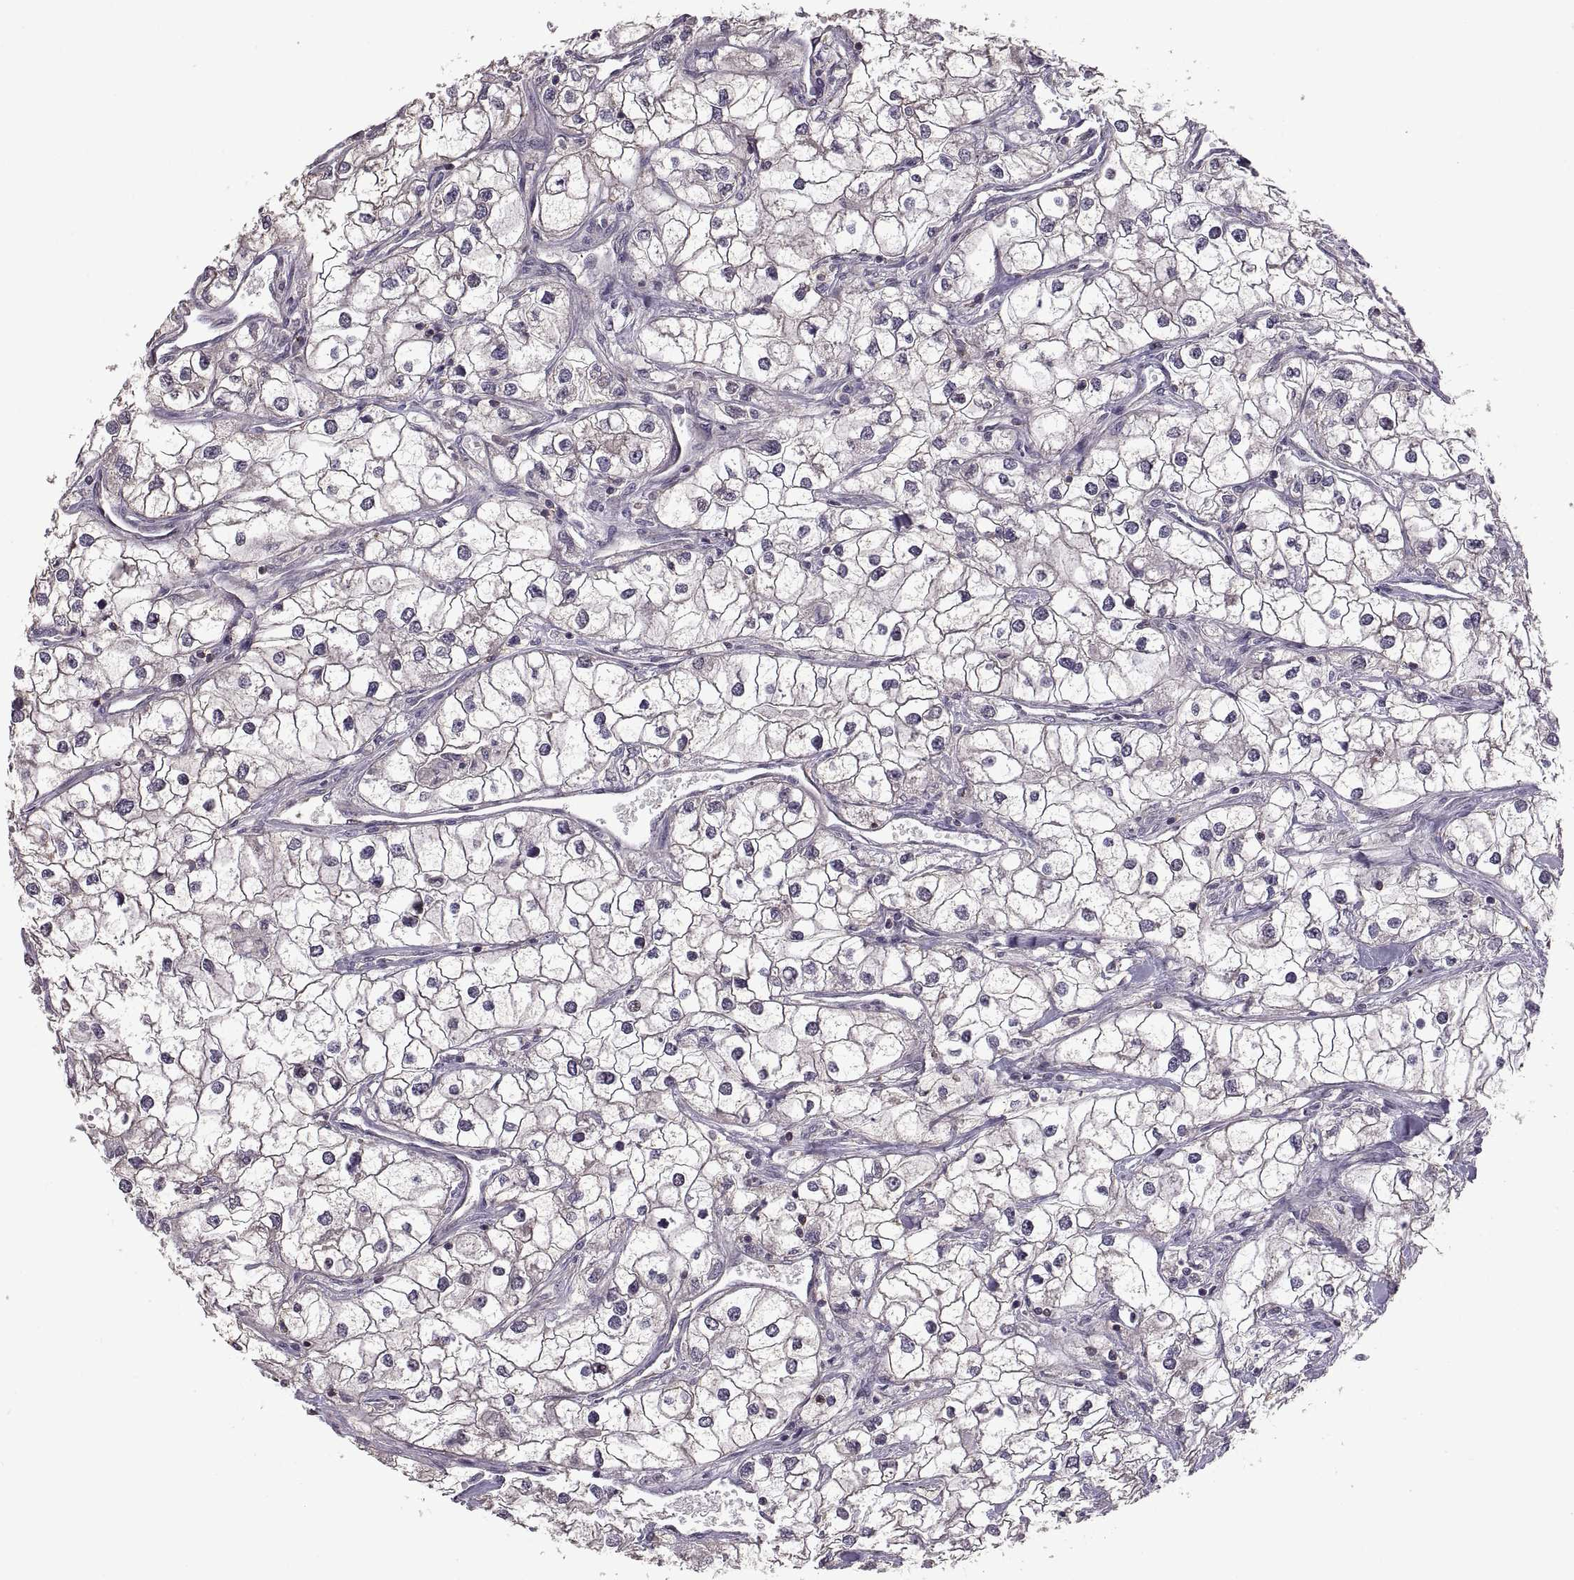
{"staining": {"intensity": "negative", "quantity": "none", "location": "none"}, "tissue": "renal cancer", "cell_type": "Tumor cells", "image_type": "cancer", "snomed": [{"axis": "morphology", "description": "Adenocarcinoma, NOS"}, {"axis": "topography", "description": "Kidney"}], "caption": "A high-resolution micrograph shows immunohistochemistry (IHC) staining of renal adenocarcinoma, which reveals no significant staining in tumor cells.", "gene": "NMNAT2", "patient": {"sex": "male", "age": 59}}